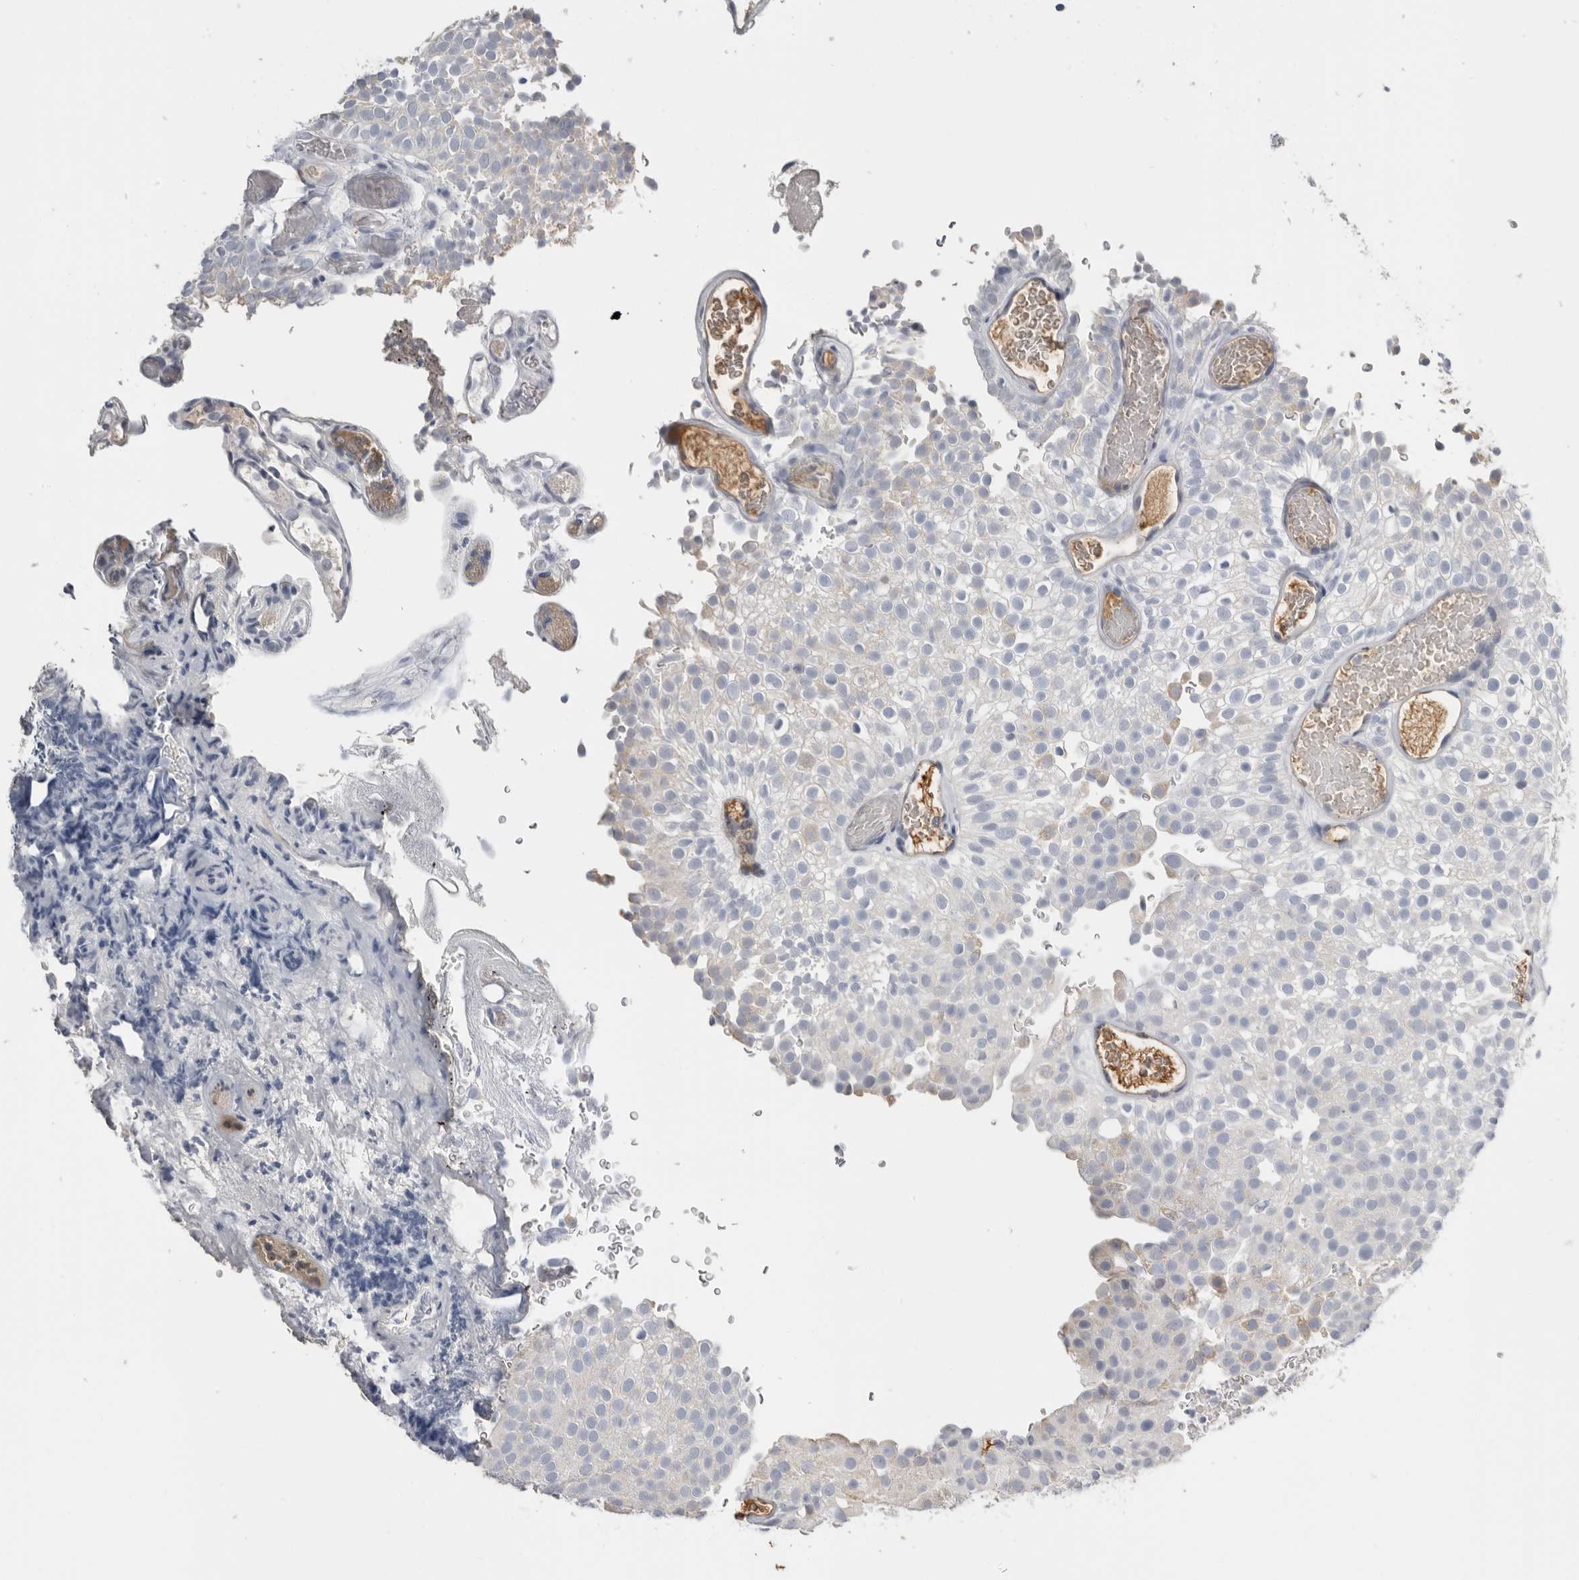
{"staining": {"intensity": "negative", "quantity": "none", "location": "none"}, "tissue": "urothelial cancer", "cell_type": "Tumor cells", "image_type": "cancer", "snomed": [{"axis": "morphology", "description": "Urothelial carcinoma, Low grade"}, {"axis": "topography", "description": "Urinary bladder"}], "caption": "There is no significant expression in tumor cells of urothelial cancer.", "gene": "APOA2", "patient": {"sex": "male", "age": 78}}